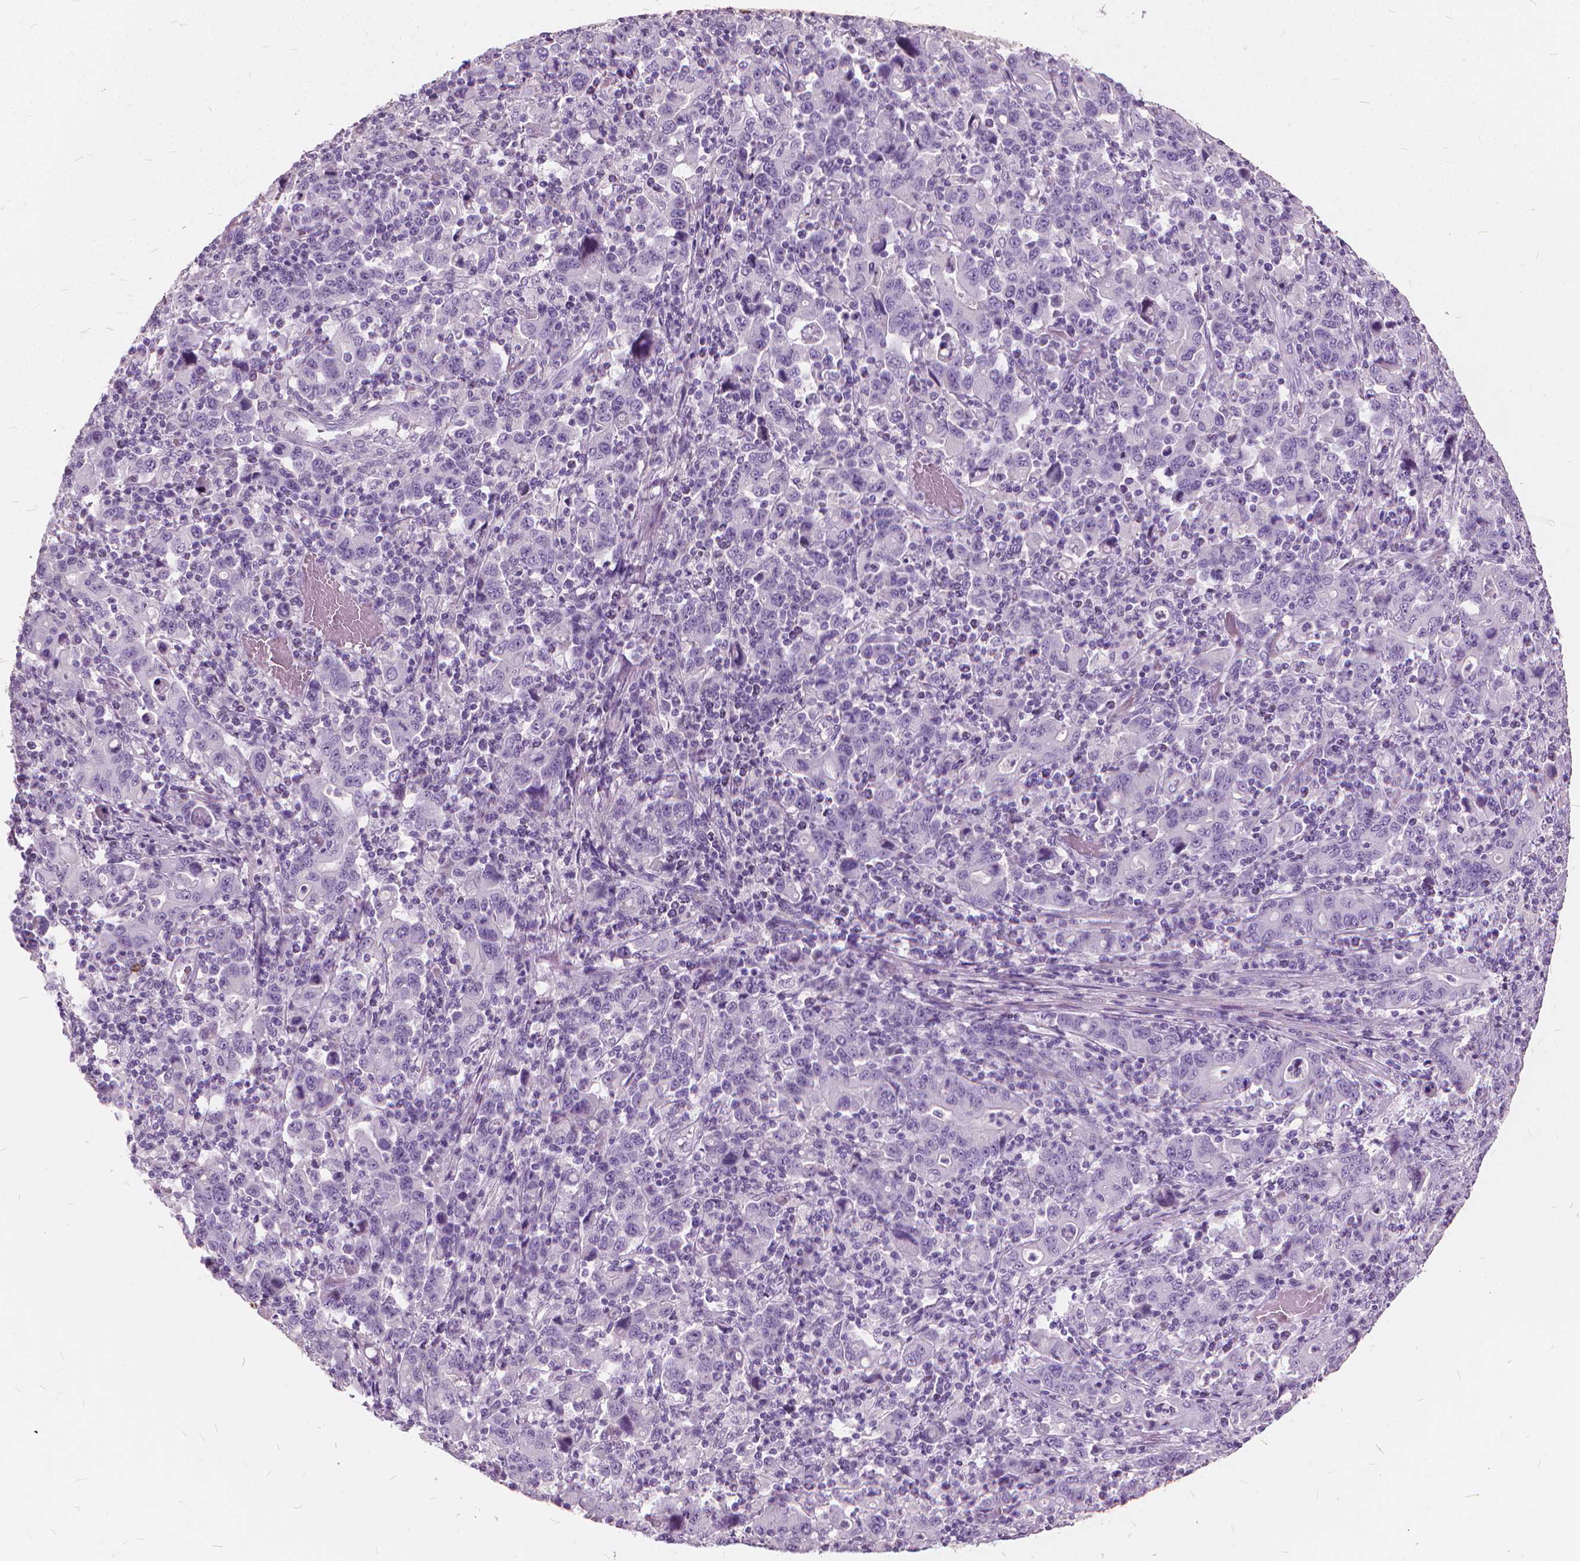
{"staining": {"intensity": "negative", "quantity": "none", "location": "none"}, "tissue": "stomach cancer", "cell_type": "Tumor cells", "image_type": "cancer", "snomed": [{"axis": "morphology", "description": "Adenocarcinoma, NOS"}, {"axis": "topography", "description": "Stomach, upper"}], "caption": "Tumor cells show no significant protein expression in stomach adenocarcinoma. (Brightfield microscopy of DAB (3,3'-diaminobenzidine) immunohistochemistry at high magnification).", "gene": "DNM1", "patient": {"sex": "male", "age": 69}}